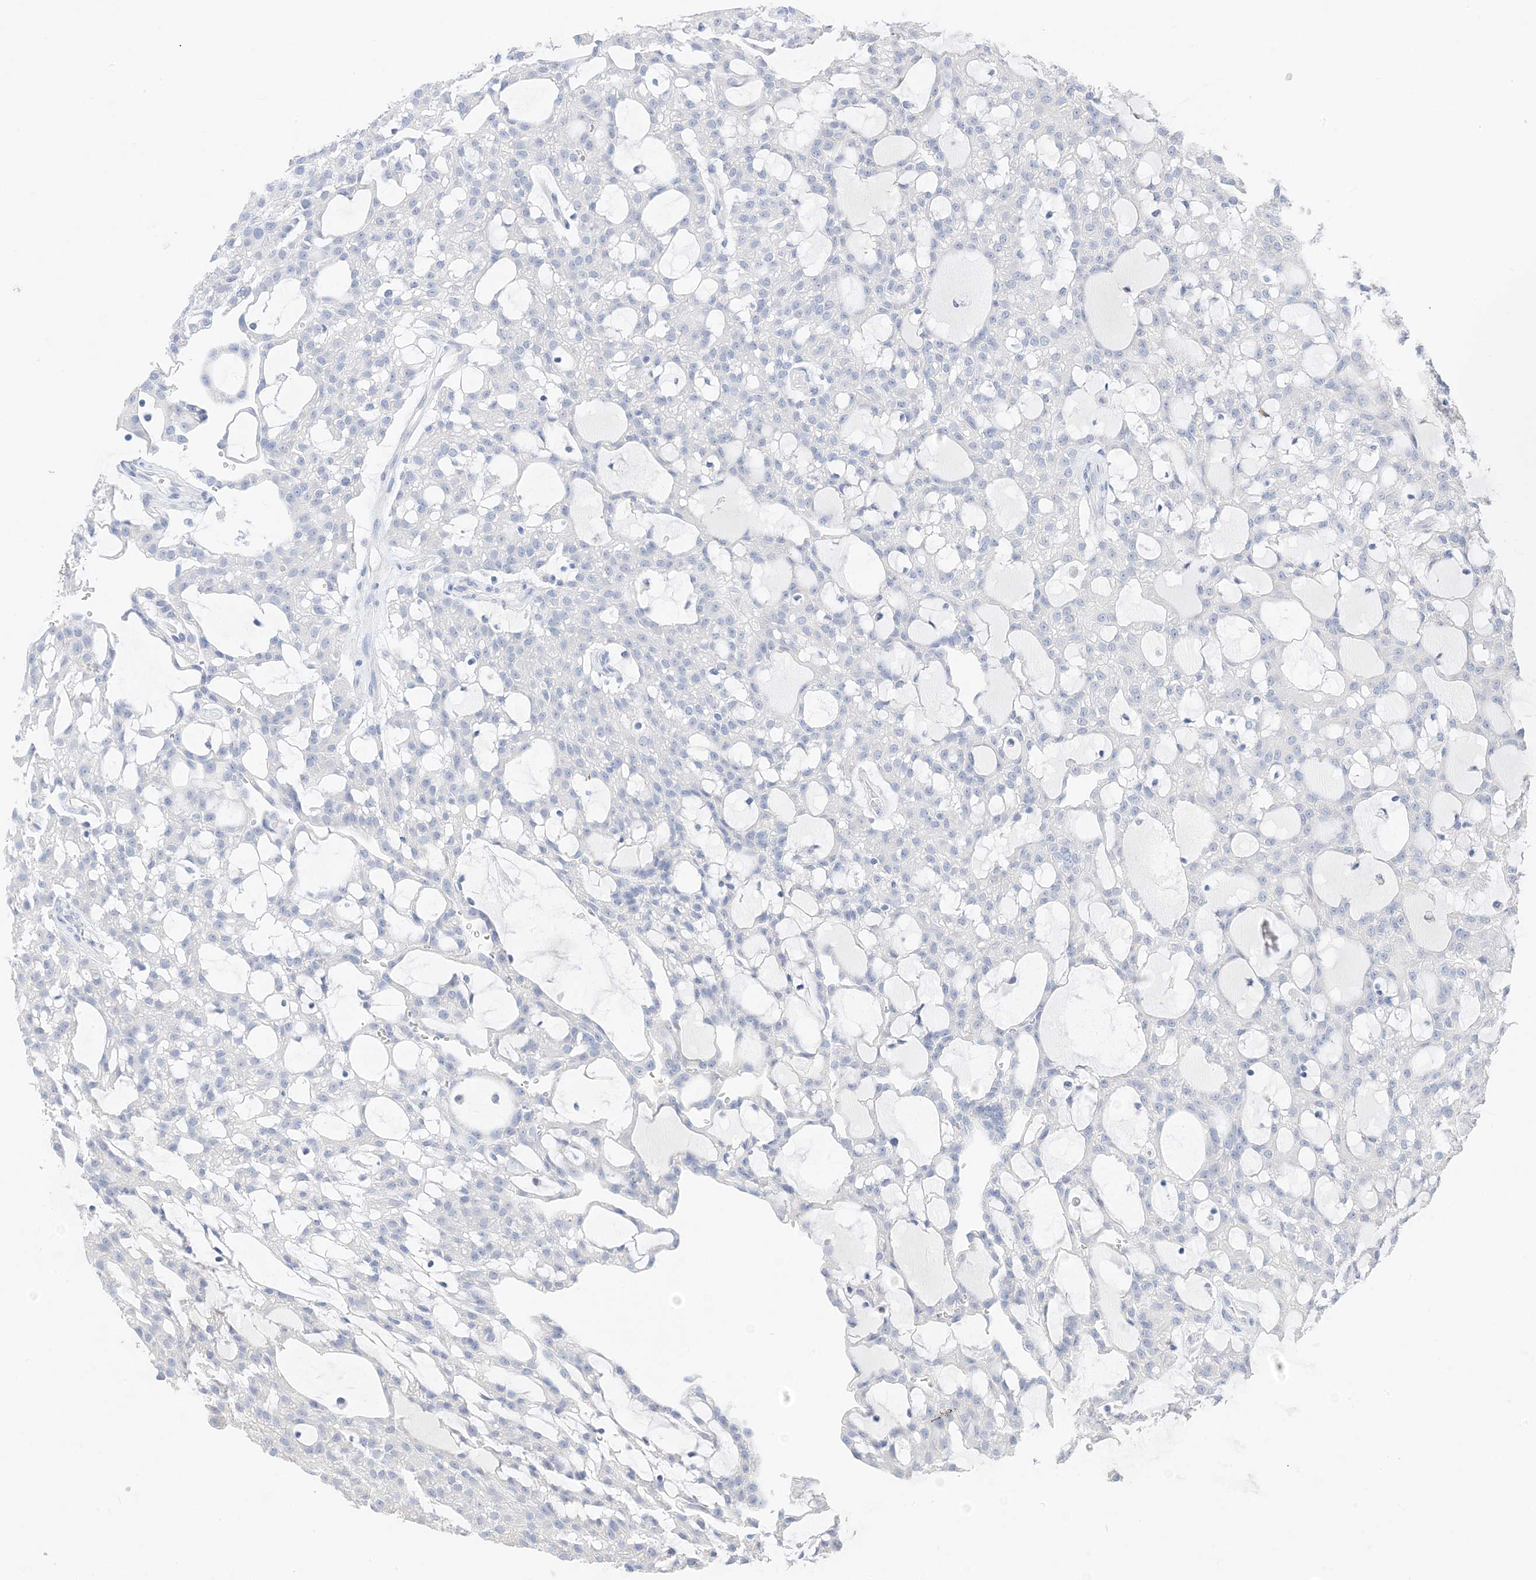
{"staining": {"intensity": "negative", "quantity": "none", "location": "none"}, "tissue": "renal cancer", "cell_type": "Tumor cells", "image_type": "cancer", "snomed": [{"axis": "morphology", "description": "Adenocarcinoma, NOS"}, {"axis": "topography", "description": "Kidney"}], "caption": "High magnification brightfield microscopy of renal adenocarcinoma stained with DAB (3,3'-diaminobenzidine) (brown) and counterstained with hematoxylin (blue): tumor cells show no significant positivity.", "gene": "MUC17", "patient": {"sex": "male", "age": 63}}